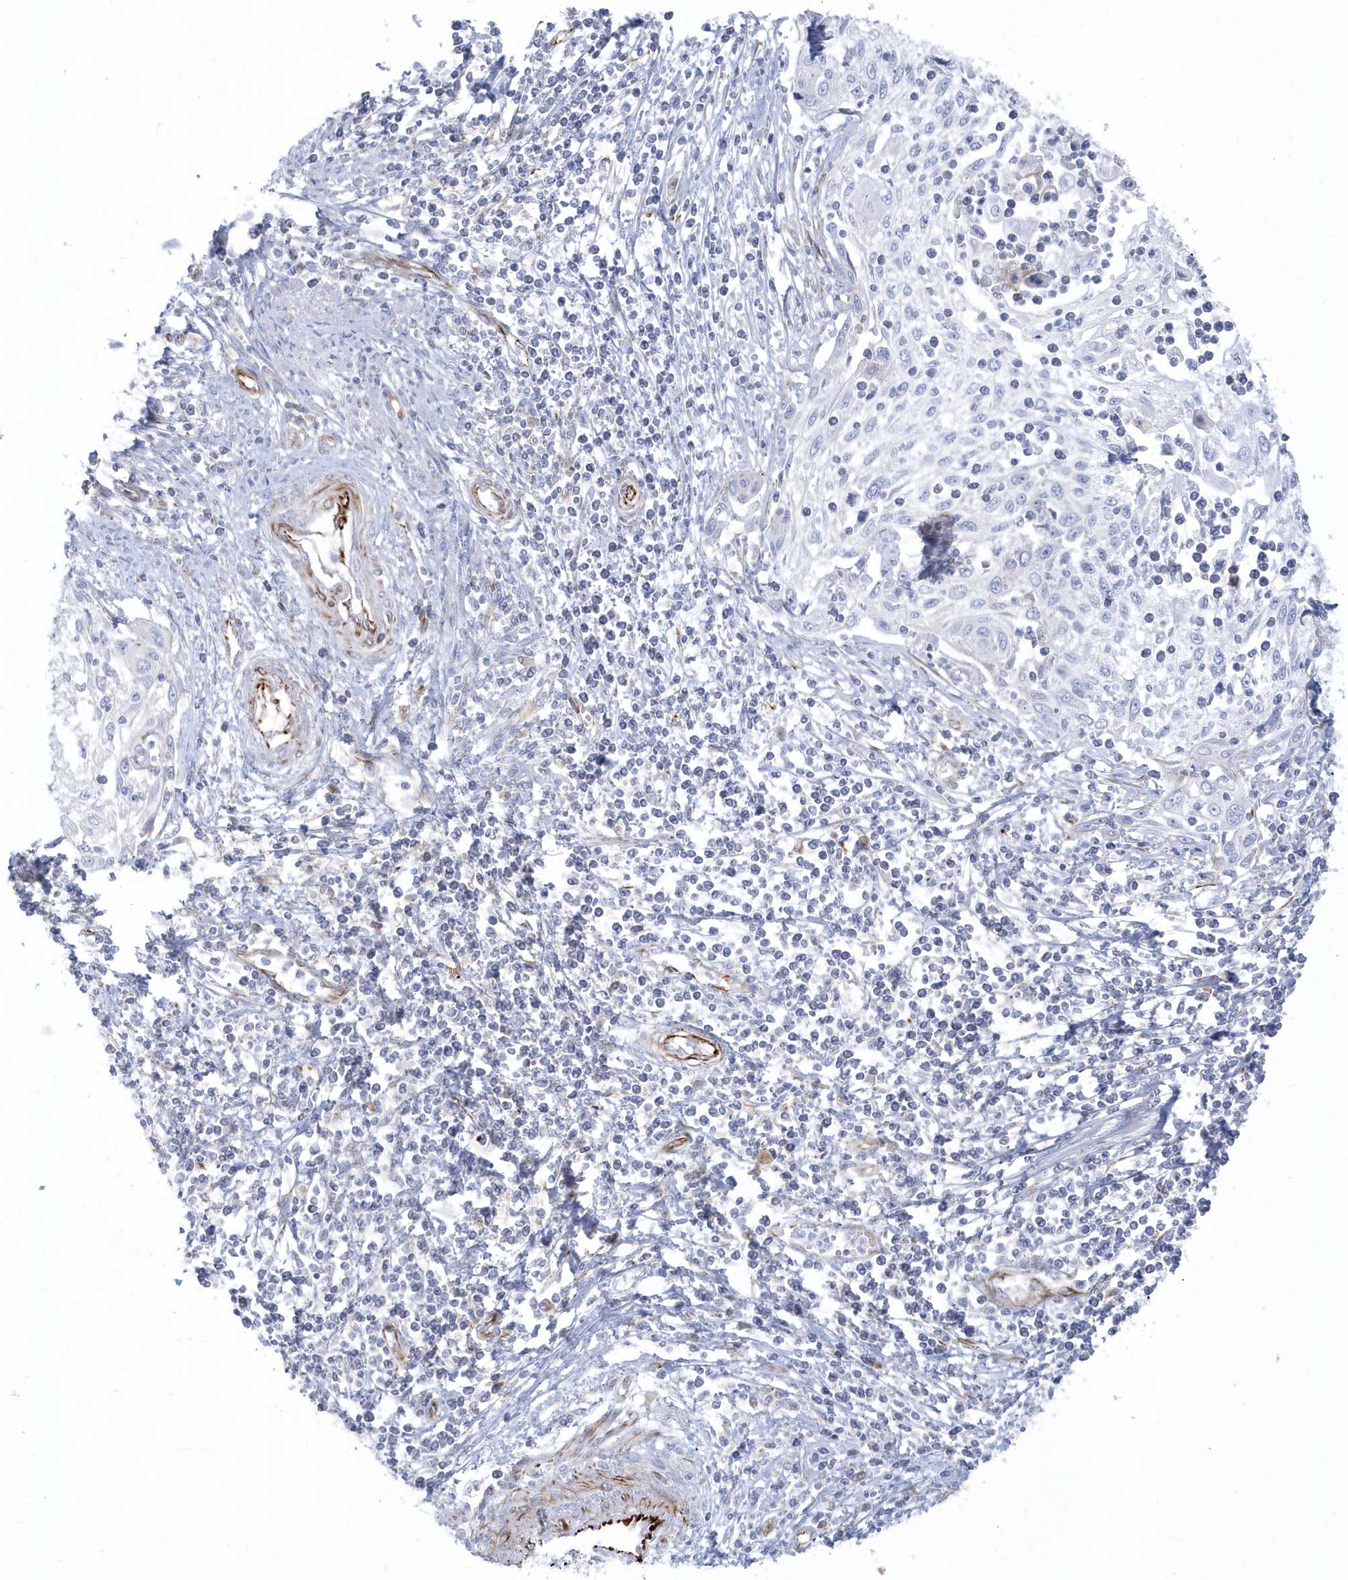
{"staining": {"intensity": "negative", "quantity": "none", "location": "none"}, "tissue": "cervical cancer", "cell_type": "Tumor cells", "image_type": "cancer", "snomed": [{"axis": "morphology", "description": "Squamous cell carcinoma, NOS"}, {"axis": "topography", "description": "Cervix"}], "caption": "The immunohistochemistry (IHC) photomicrograph has no significant positivity in tumor cells of cervical squamous cell carcinoma tissue. (Brightfield microscopy of DAB immunohistochemistry (IHC) at high magnification).", "gene": "PPIL6", "patient": {"sex": "female", "age": 70}}